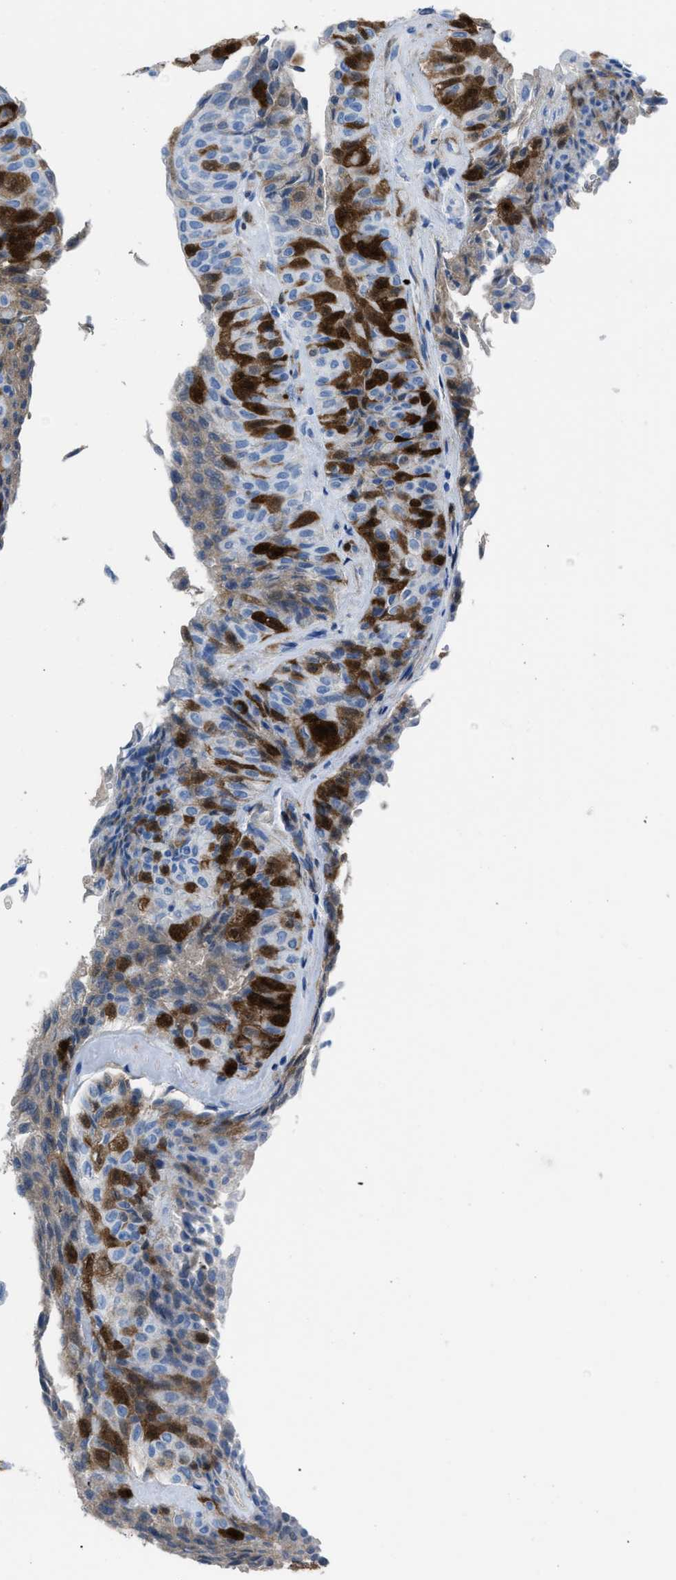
{"staining": {"intensity": "strong", "quantity": "25%-75%", "location": "cytoplasmic/membranous,nuclear"}, "tissue": "urothelial cancer", "cell_type": "Tumor cells", "image_type": "cancer", "snomed": [{"axis": "morphology", "description": "Urothelial carcinoma, Low grade"}, {"axis": "topography", "description": "Urinary bladder"}], "caption": "The image exhibits staining of urothelial carcinoma (low-grade), revealing strong cytoplasmic/membranous and nuclear protein staining (brown color) within tumor cells.", "gene": "CDKN2A", "patient": {"sex": "male", "age": 78}}